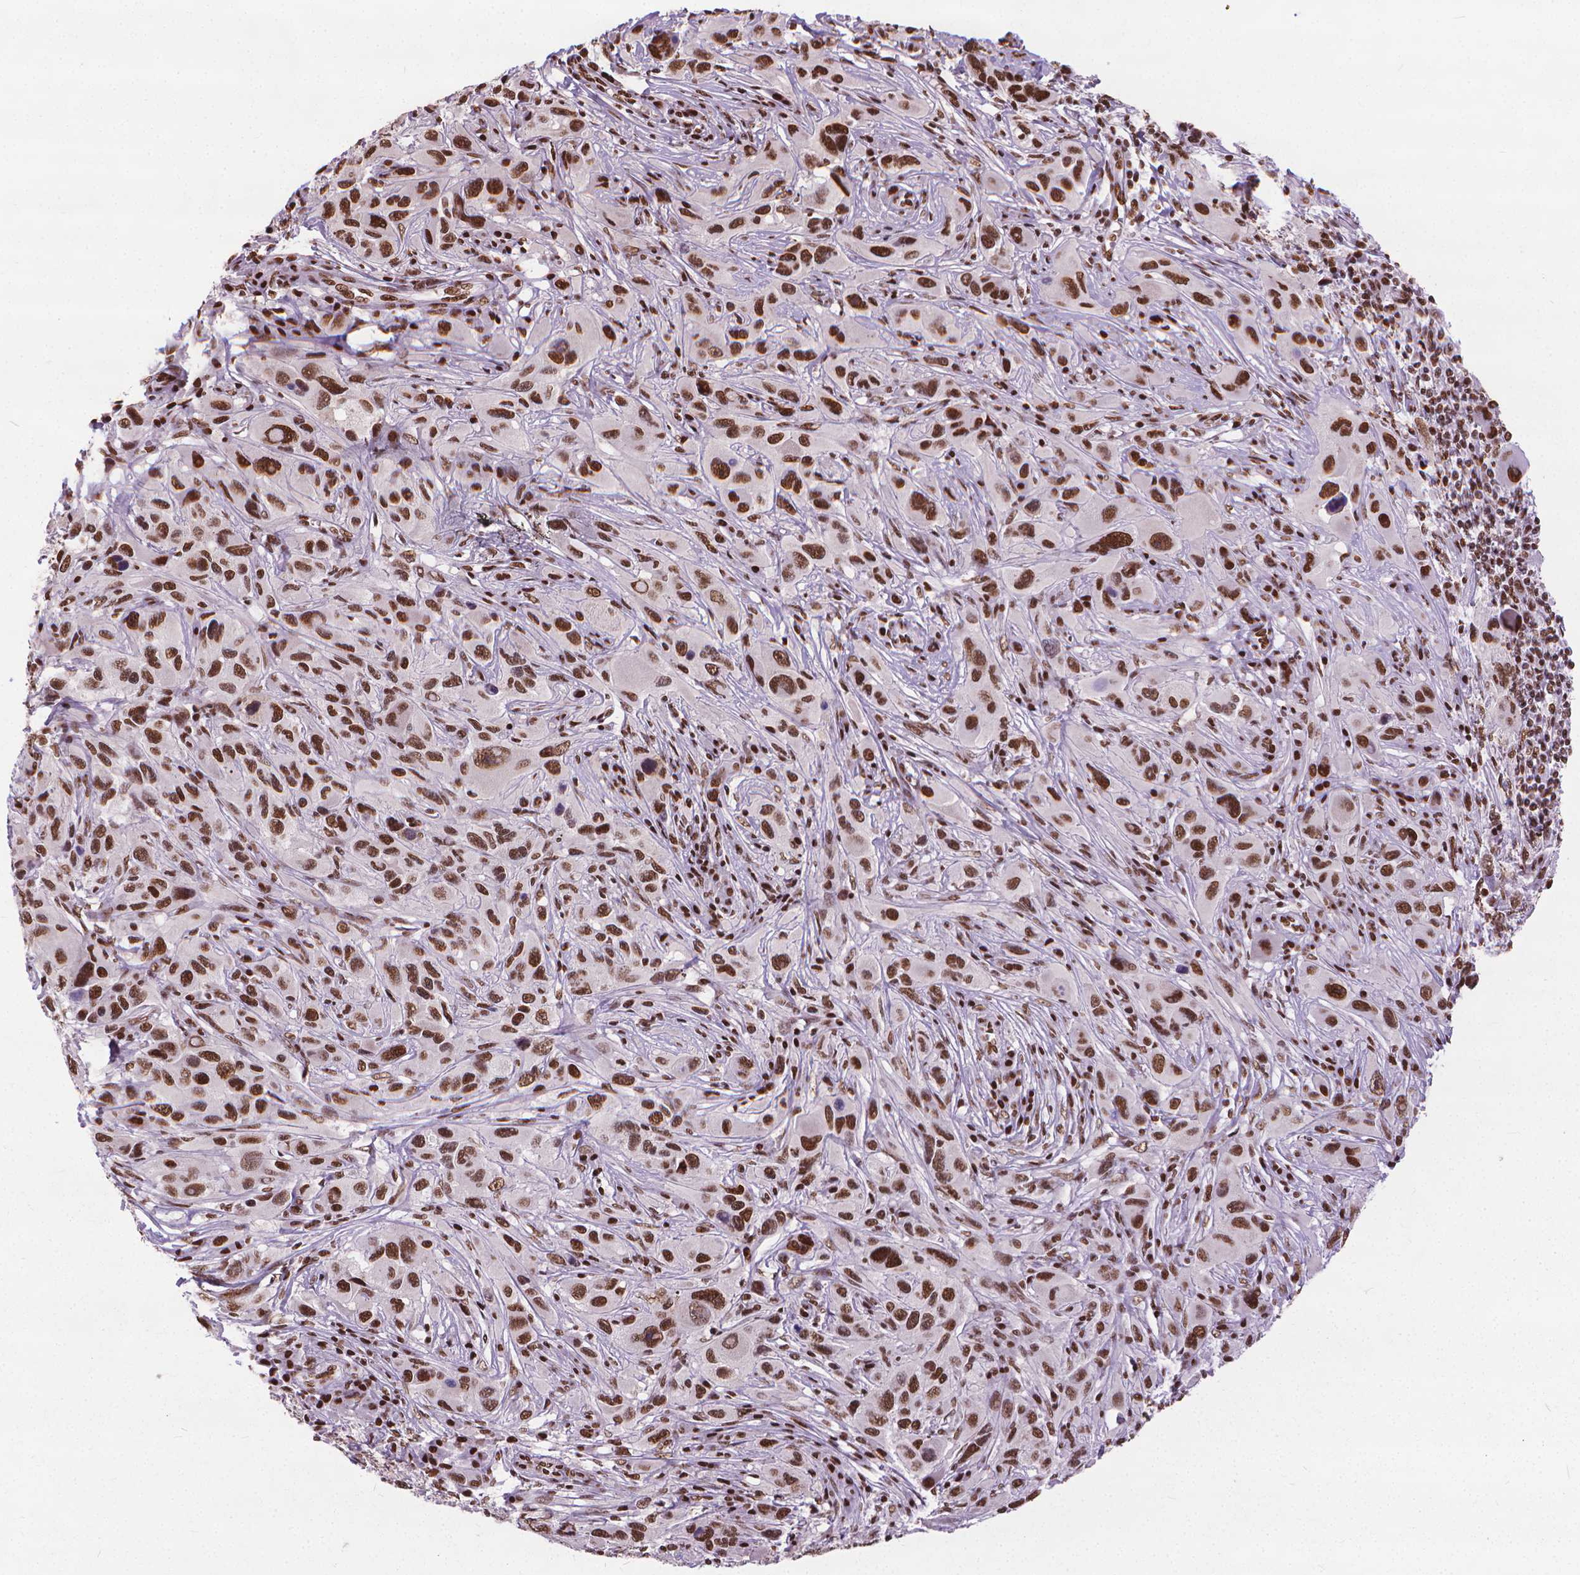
{"staining": {"intensity": "strong", "quantity": ">75%", "location": "nuclear"}, "tissue": "melanoma", "cell_type": "Tumor cells", "image_type": "cancer", "snomed": [{"axis": "morphology", "description": "Malignant melanoma, NOS"}, {"axis": "topography", "description": "Skin"}], "caption": "Immunohistochemical staining of malignant melanoma reveals strong nuclear protein positivity in approximately >75% of tumor cells. (brown staining indicates protein expression, while blue staining denotes nuclei).", "gene": "AKAP8", "patient": {"sex": "male", "age": 53}}